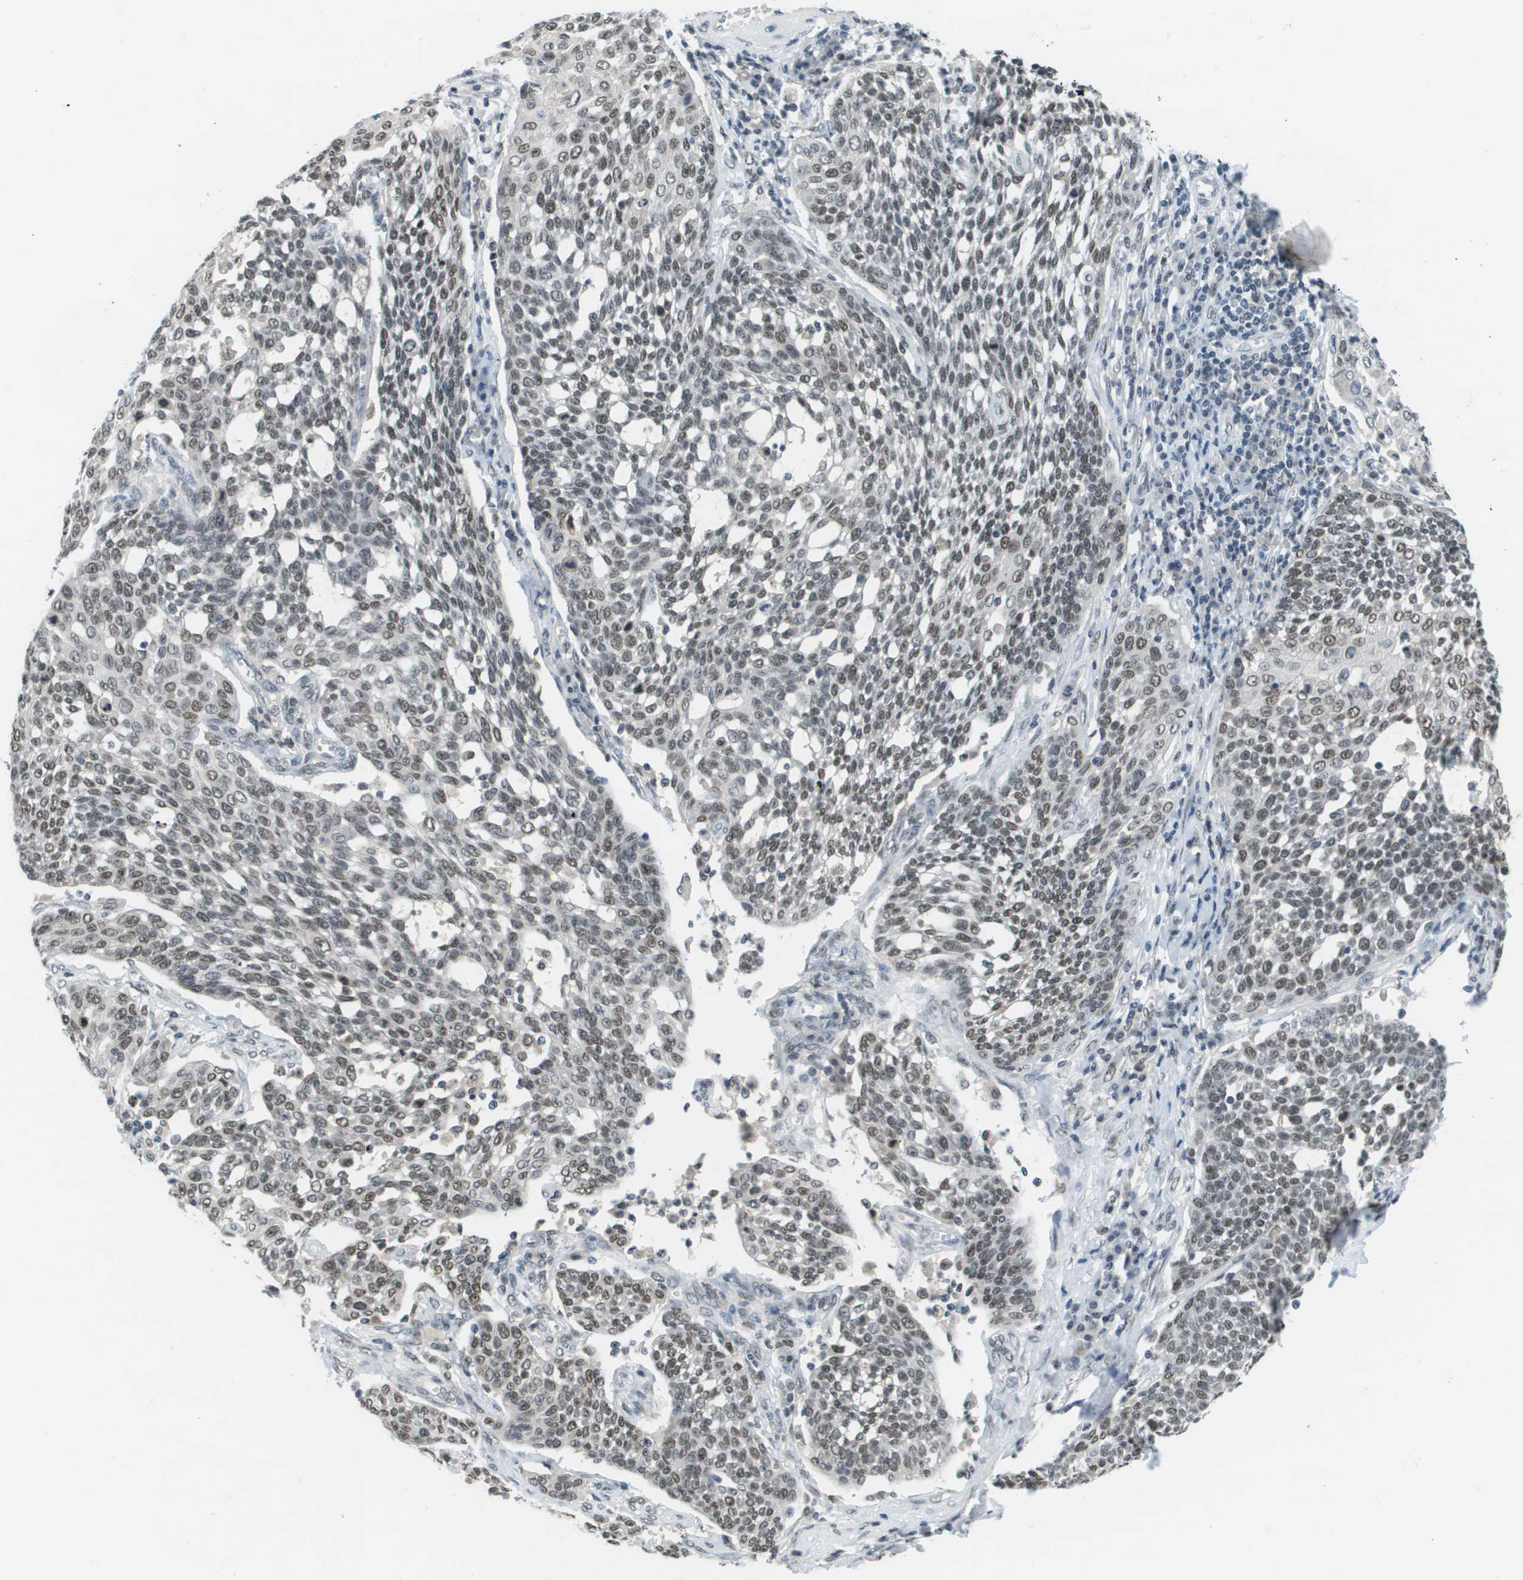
{"staining": {"intensity": "moderate", "quantity": ">75%", "location": "nuclear"}, "tissue": "cervical cancer", "cell_type": "Tumor cells", "image_type": "cancer", "snomed": [{"axis": "morphology", "description": "Squamous cell carcinoma, NOS"}, {"axis": "topography", "description": "Cervix"}], "caption": "Squamous cell carcinoma (cervical) stained with a protein marker exhibits moderate staining in tumor cells.", "gene": "CBX5", "patient": {"sex": "female", "age": 34}}